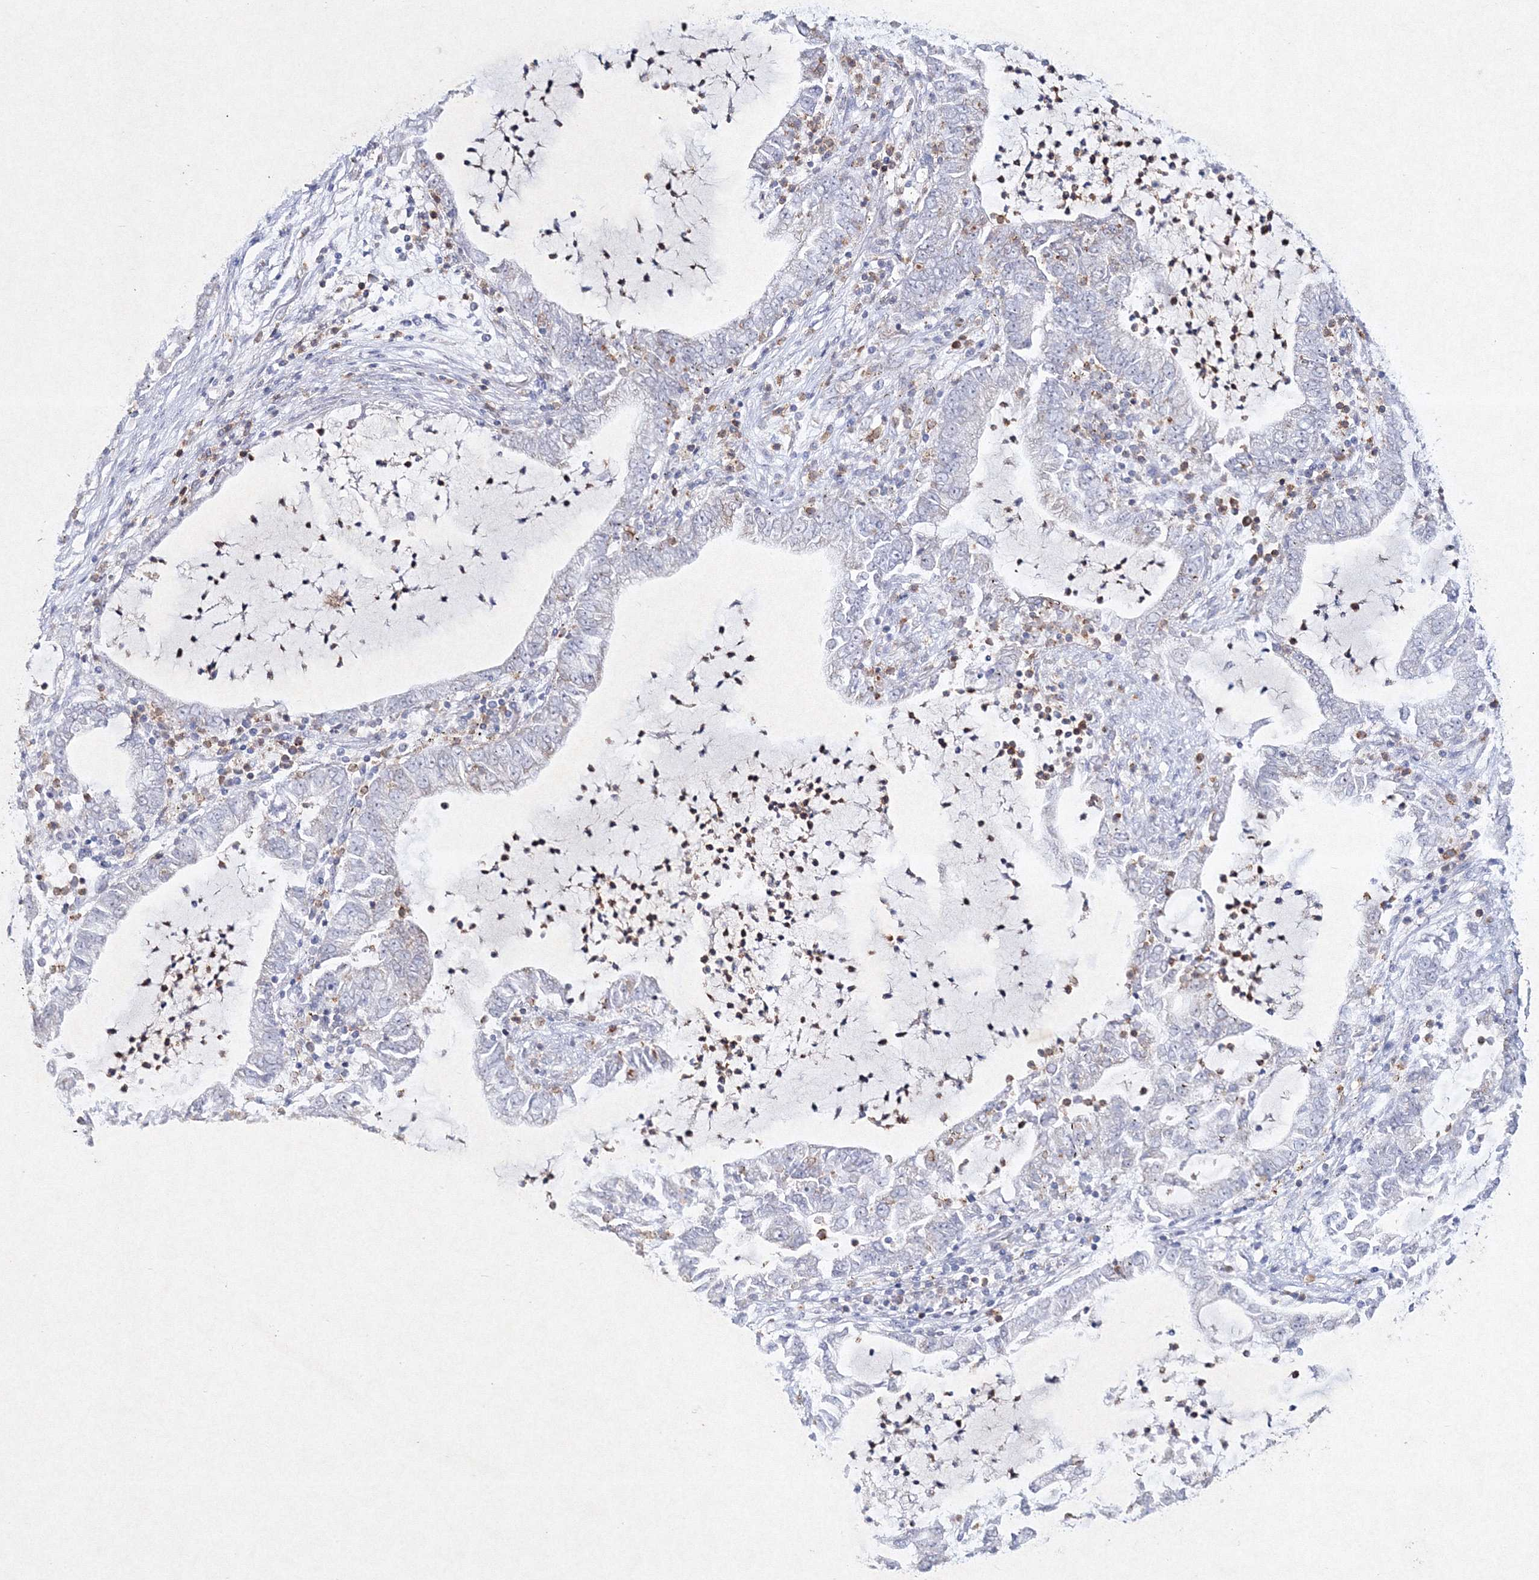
{"staining": {"intensity": "negative", "quantity": "none", "location": "none"}, "tissue": "lung cancer", "cell_type": "Tumor cells", "image_type": "cancer", "snomed": [{"axis": "morphology", "description": "Adenocarcinoma, NOS"}, {"axis": "topography", "description": "Lung"}], "caption": "This is a photomicrograph of immunohistochemistry (IHC) staining of lung cancer, which shows no expression in tumor cells.", "gene": "HCST", "patient": {"sex": "female", "age": 51}}